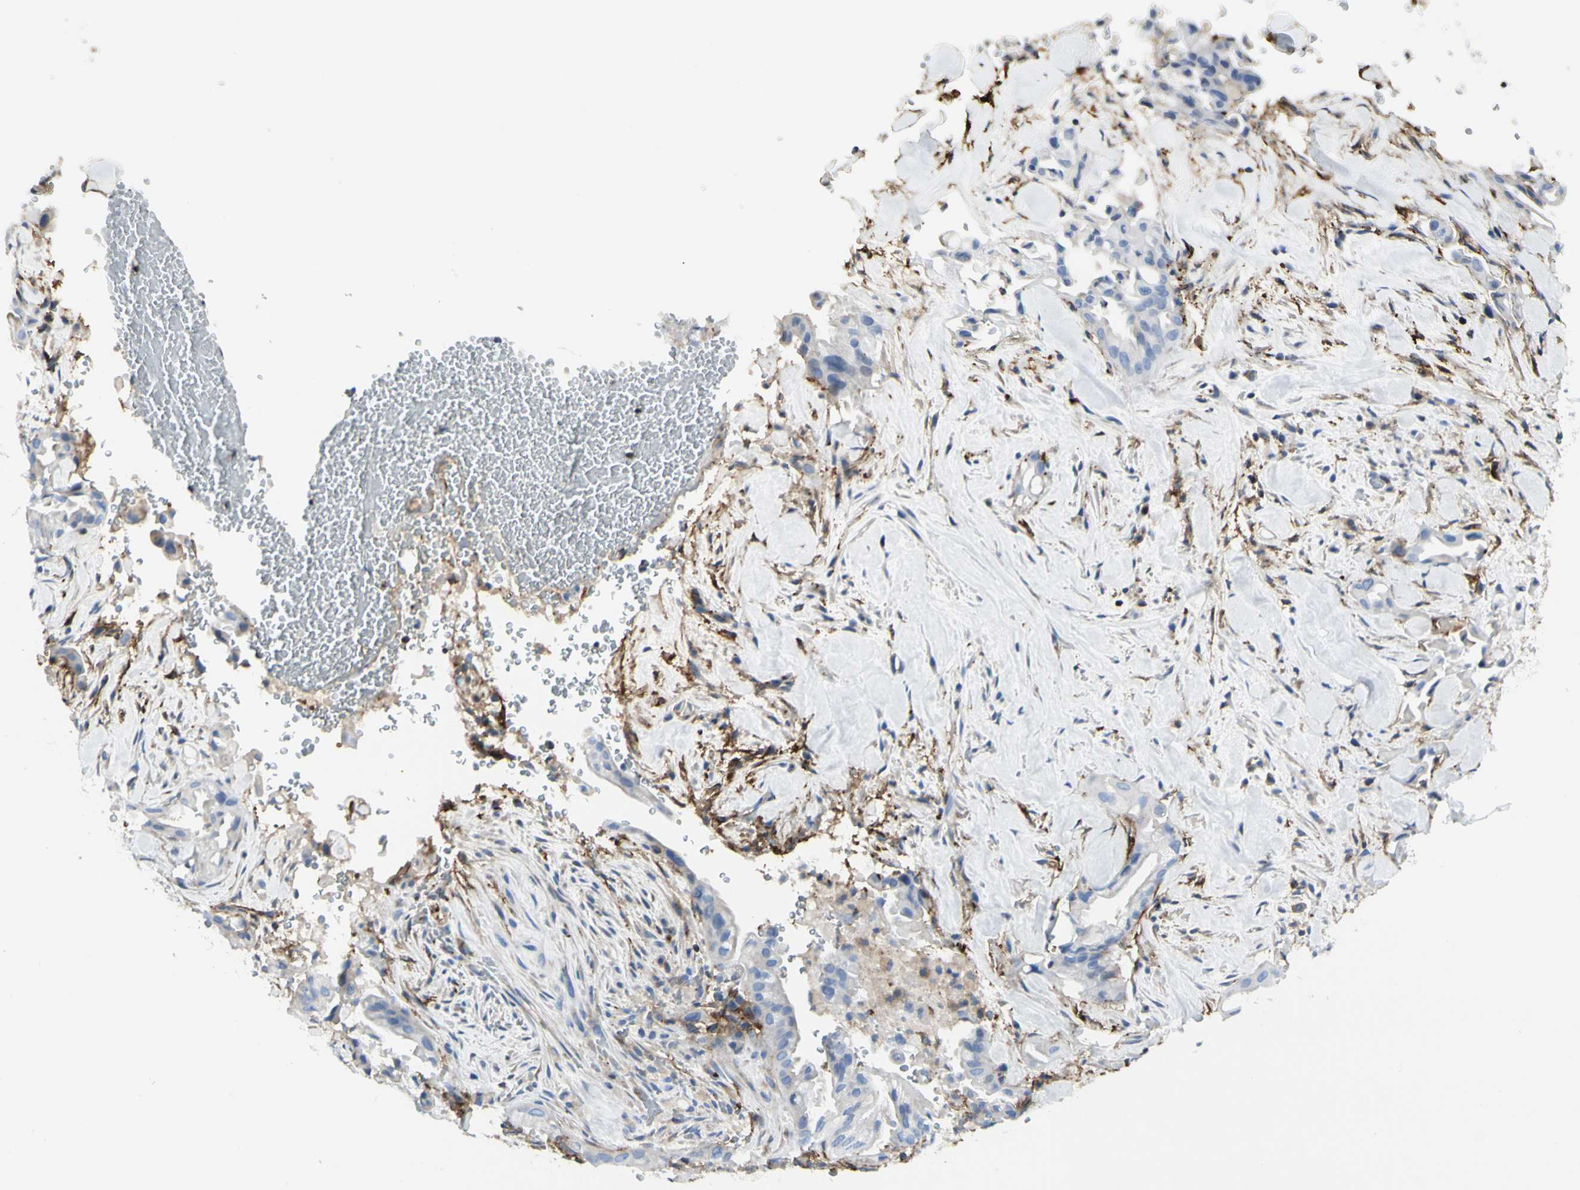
{"staining": {"intensity": "negative", "quantity": "none", "location": "none"}, "tissue": "liver cancer", "cell_type": "Tumor cells", "image_type": "cancer", "snomed": [{"axis": "morphology", "description": "Cholangiocarcinoma"}, {"axis": "topography", "description": "Liver"}], "caption": "An image of human liver cancer (cholangiocarcinoma) is negative for staining in tumor cells.", "gene": "CLEC2B", "patient": {"sex": "female", "age": 68}}